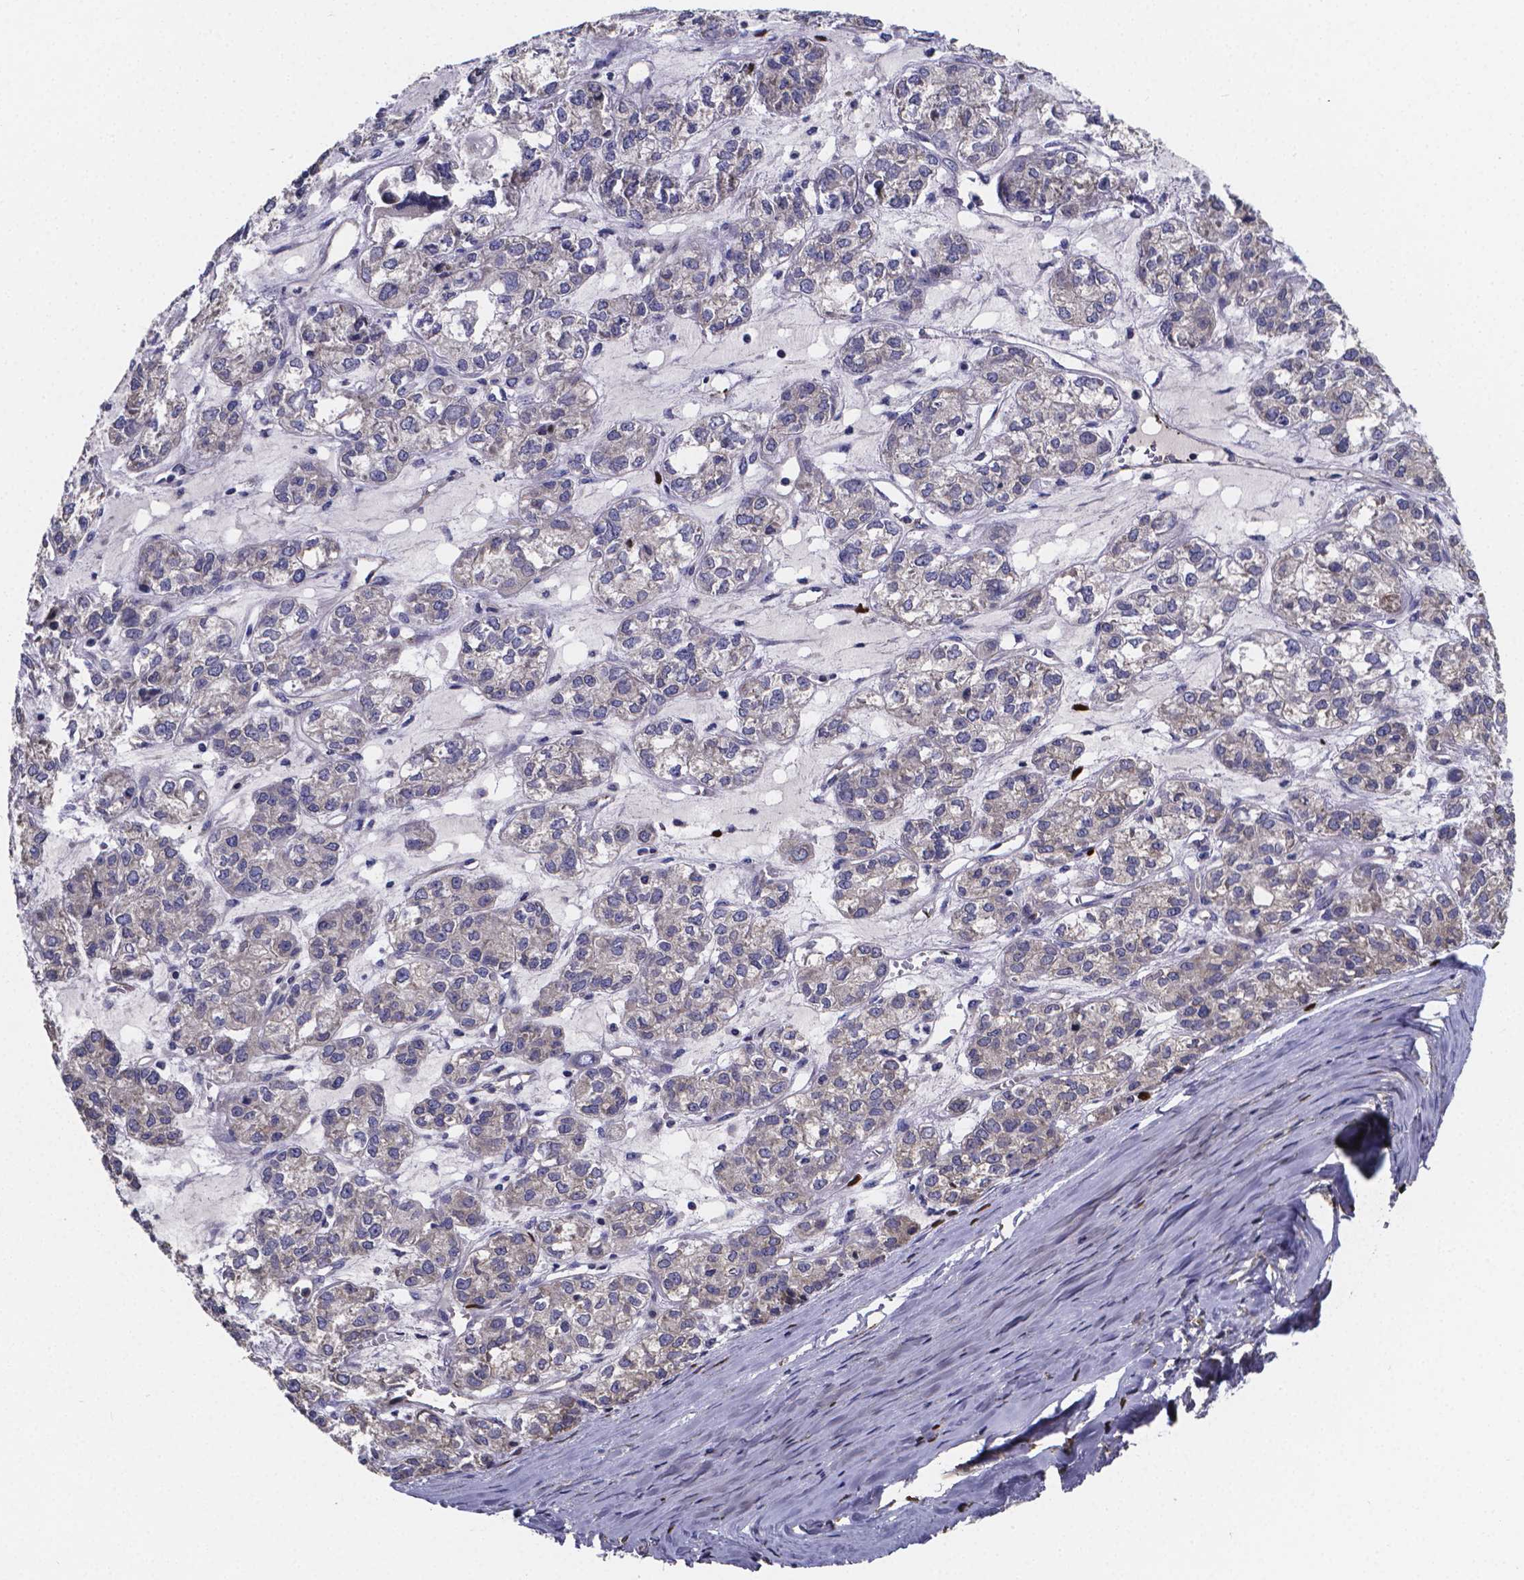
{"staining": {"intensity": "negative", "quantity": "none", "location": "none"}, "tissue": "ovarian cancer", "cell_type": "Tumor cells", "image_type": "cancer", "snomed": [{"axis": "morphology", "description": "Carcinoma, endometroid"}, {"axis": "topography", "description": "Ovary"}], "caption": "This is an IHC micrograph of human endometroid carcinoma (ovarian). There is no staining in tumor cells.", "gene": "SFRP4", "patient": {"sex": "female", "age": 64}}